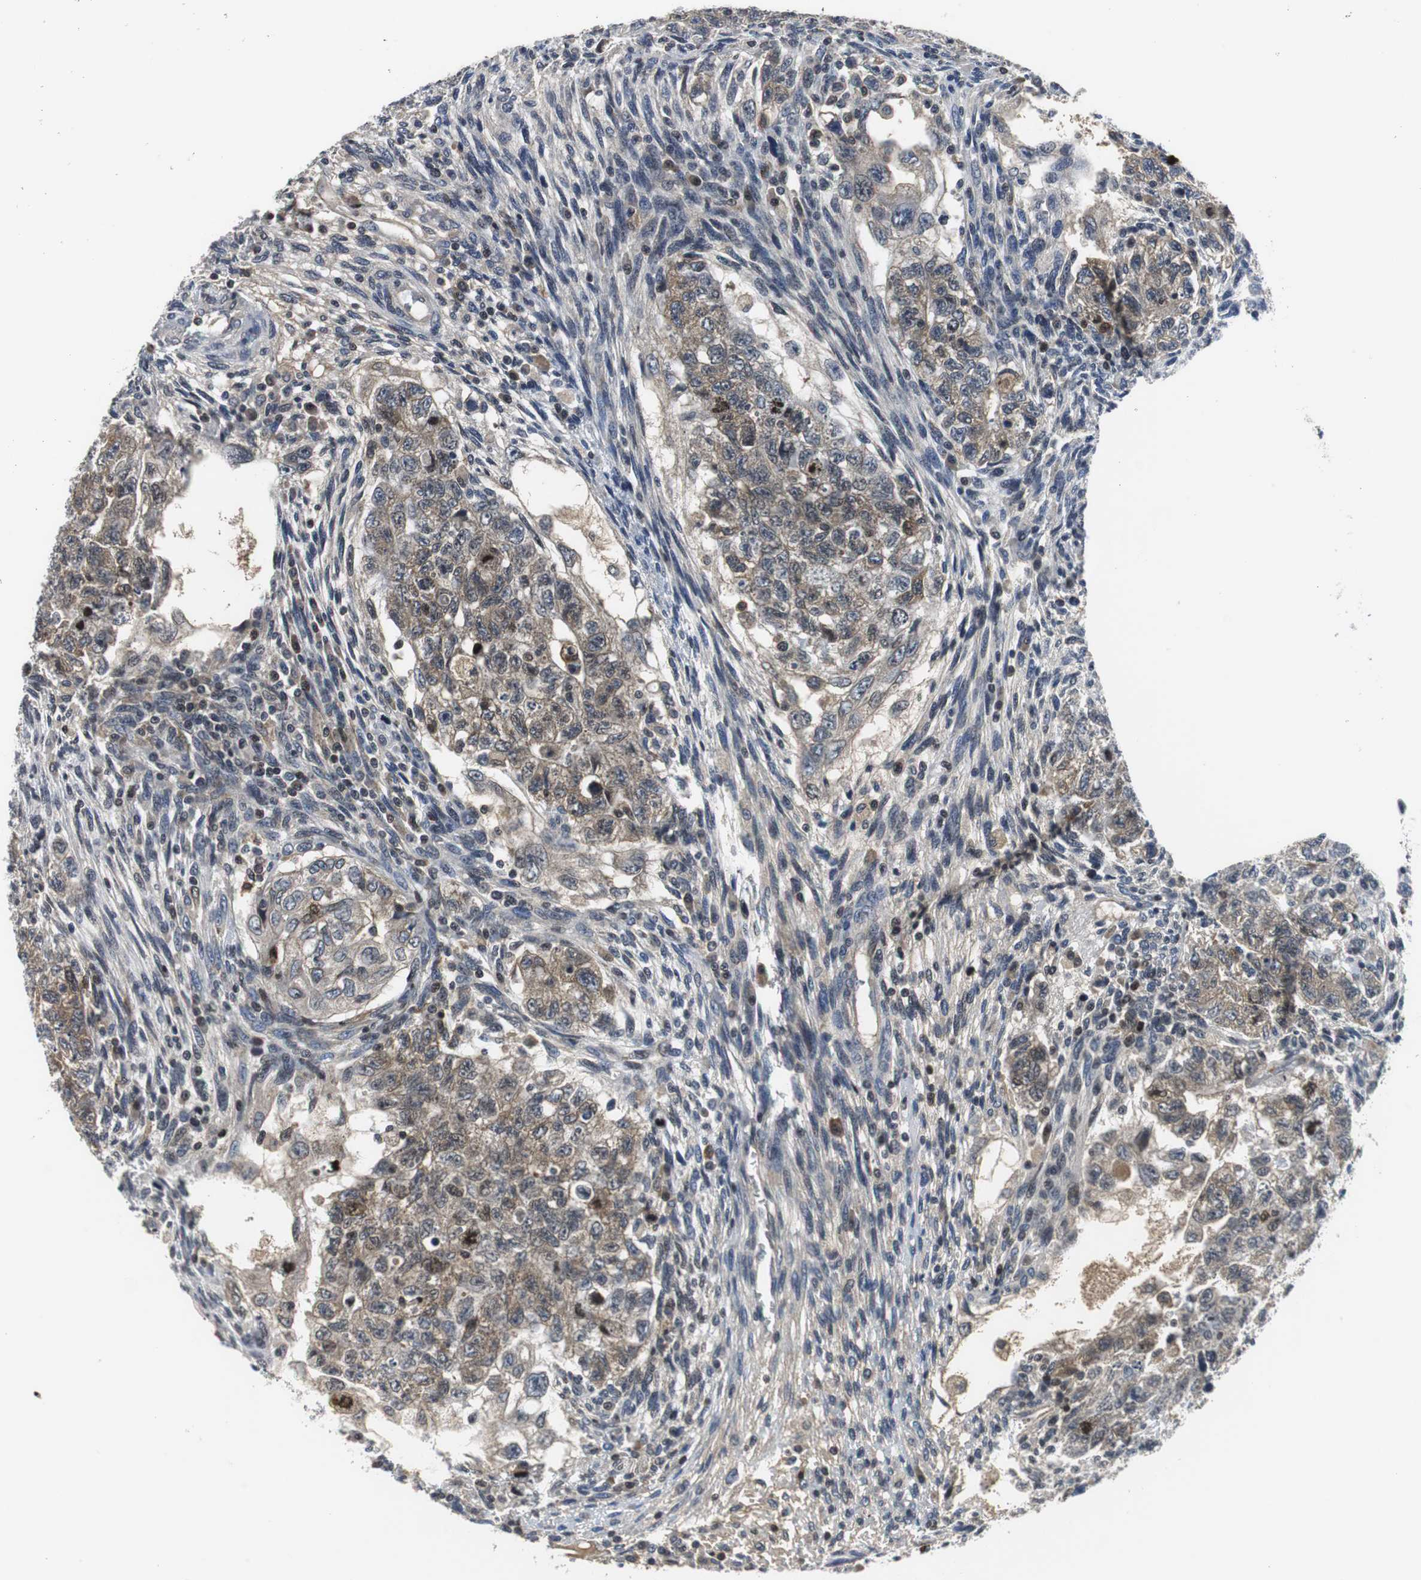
{"staining": {"intensity": "weak", "quantity": "25%-75%", "location": "cytoplasmic/membranous,nuclear"}, "tissue": "testis cancer", "cell_type": "Tumor cells", "image_type": "cancer", "snomed": [{"axis": "morphology", "description": "Normal tissue, NOS"}, {"axis": "morphology", "description": "Carcinoma, Embryonal, NOS"}, {"axis": "topography", "description": "Testis"}], "caption": "A high-resolution photomicrograph shows IHC staining of embryonal carcinoma (testis), which reveals weak cytoplasmic/membranous and nuclear staining in approximately 25%-75% of tumor cells.", "gene": "ORM1", "patient": {"sex": "male", "age": 36}}